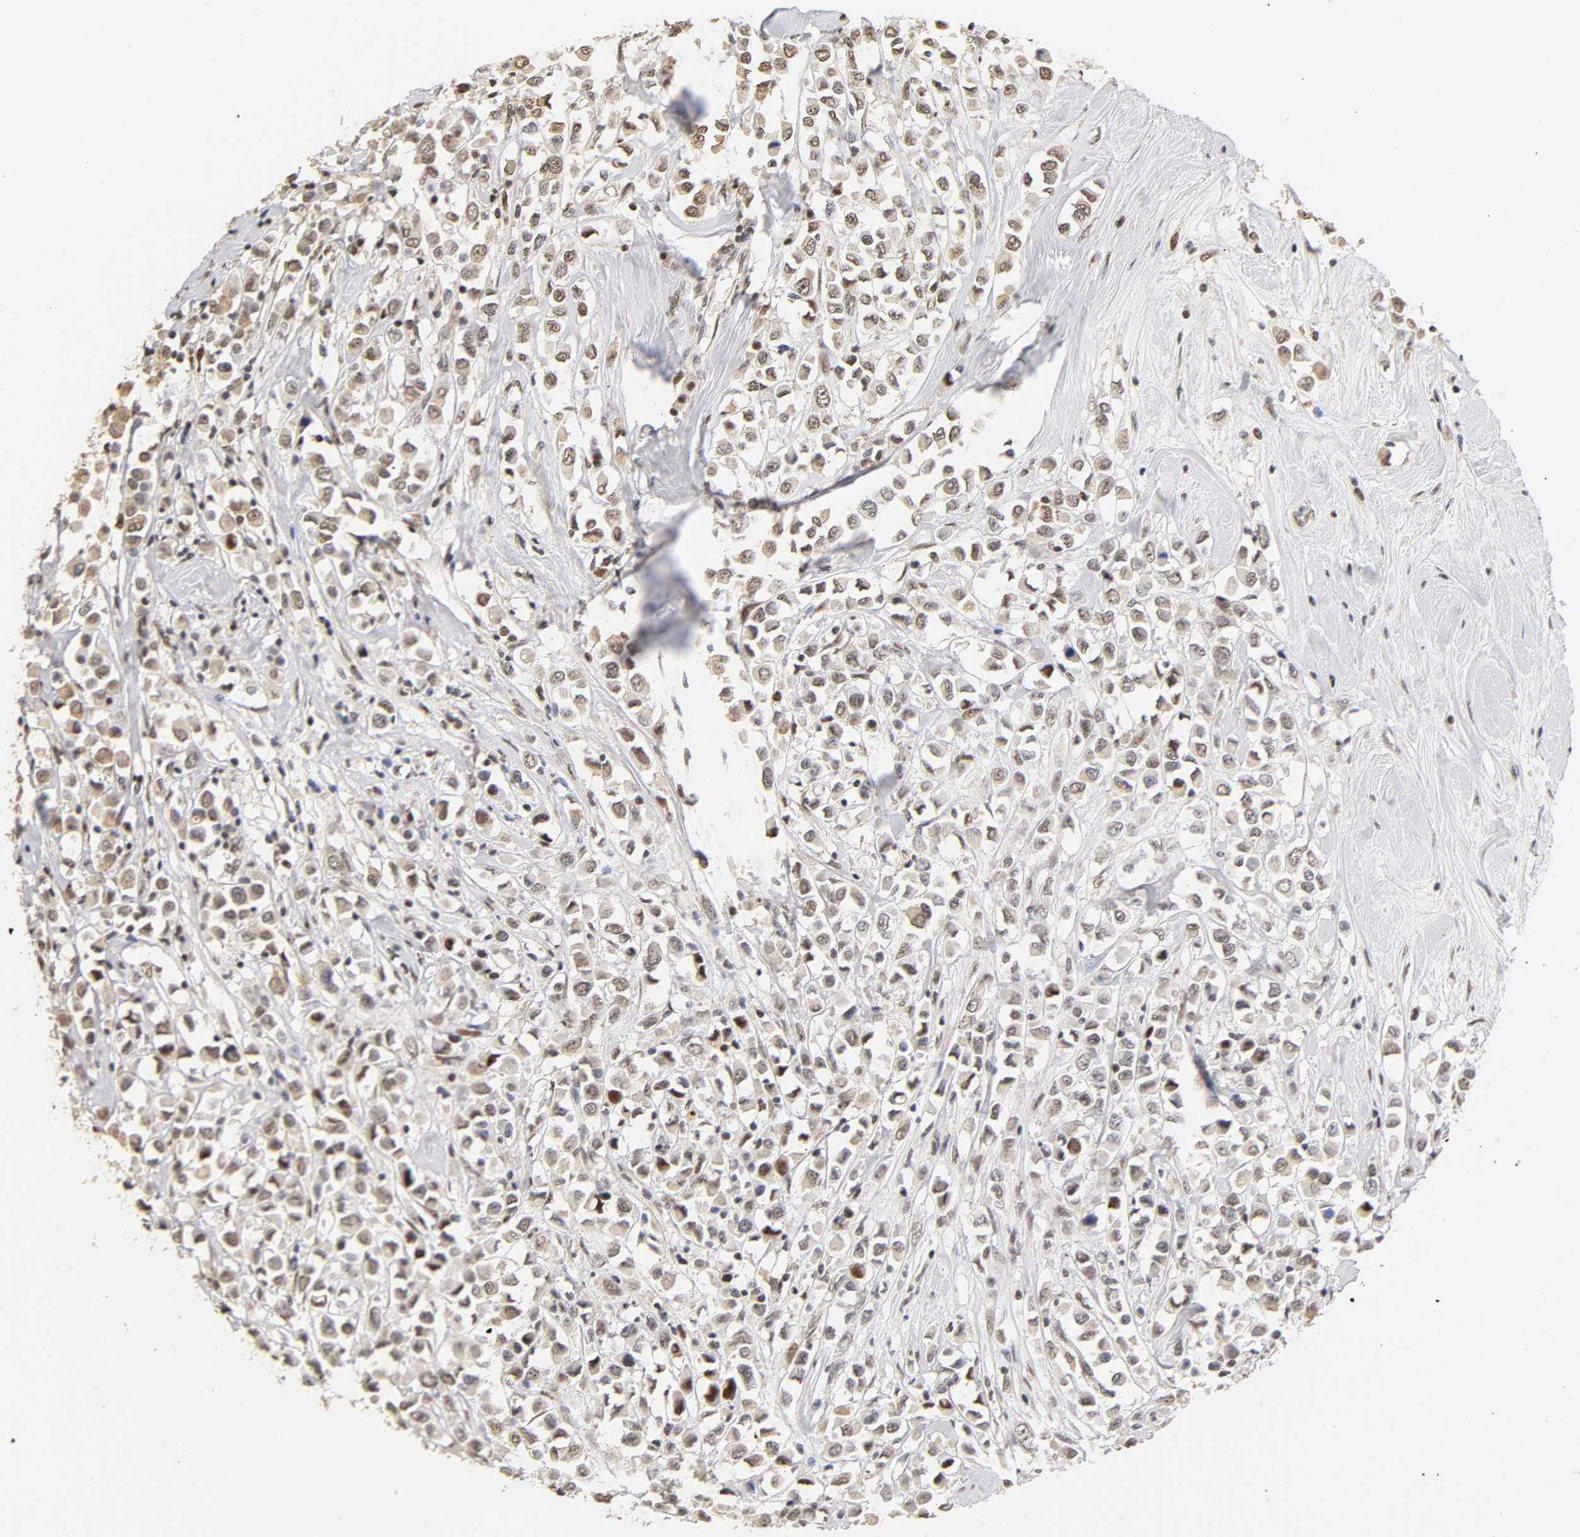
{"staining": {"intensity": "weak", "quantity": ">75%", "location": "nuclear"}, "tissue": "breast cancer", "cell_type": "Tumor cells", "image_type": "cancer", "snomed": [{"axis": "morphology", "description": "Duct carcinoma"}, {"axis": "topography", "description": "Breast"}], "caption": "Immunohistochemical staining of breast cancer (invasive ductal carcinoma) shows low levels of weak nuclear protein expression in about >75% of tumor cells. The staining was performed using DAB (3,3'-diaminobenzidine), with brown indicating positive protein expression. Nuclei are stained blue with hematoxylin.", "gene": "TP53RK", "patient": {"sex": "female", "age": 61}}